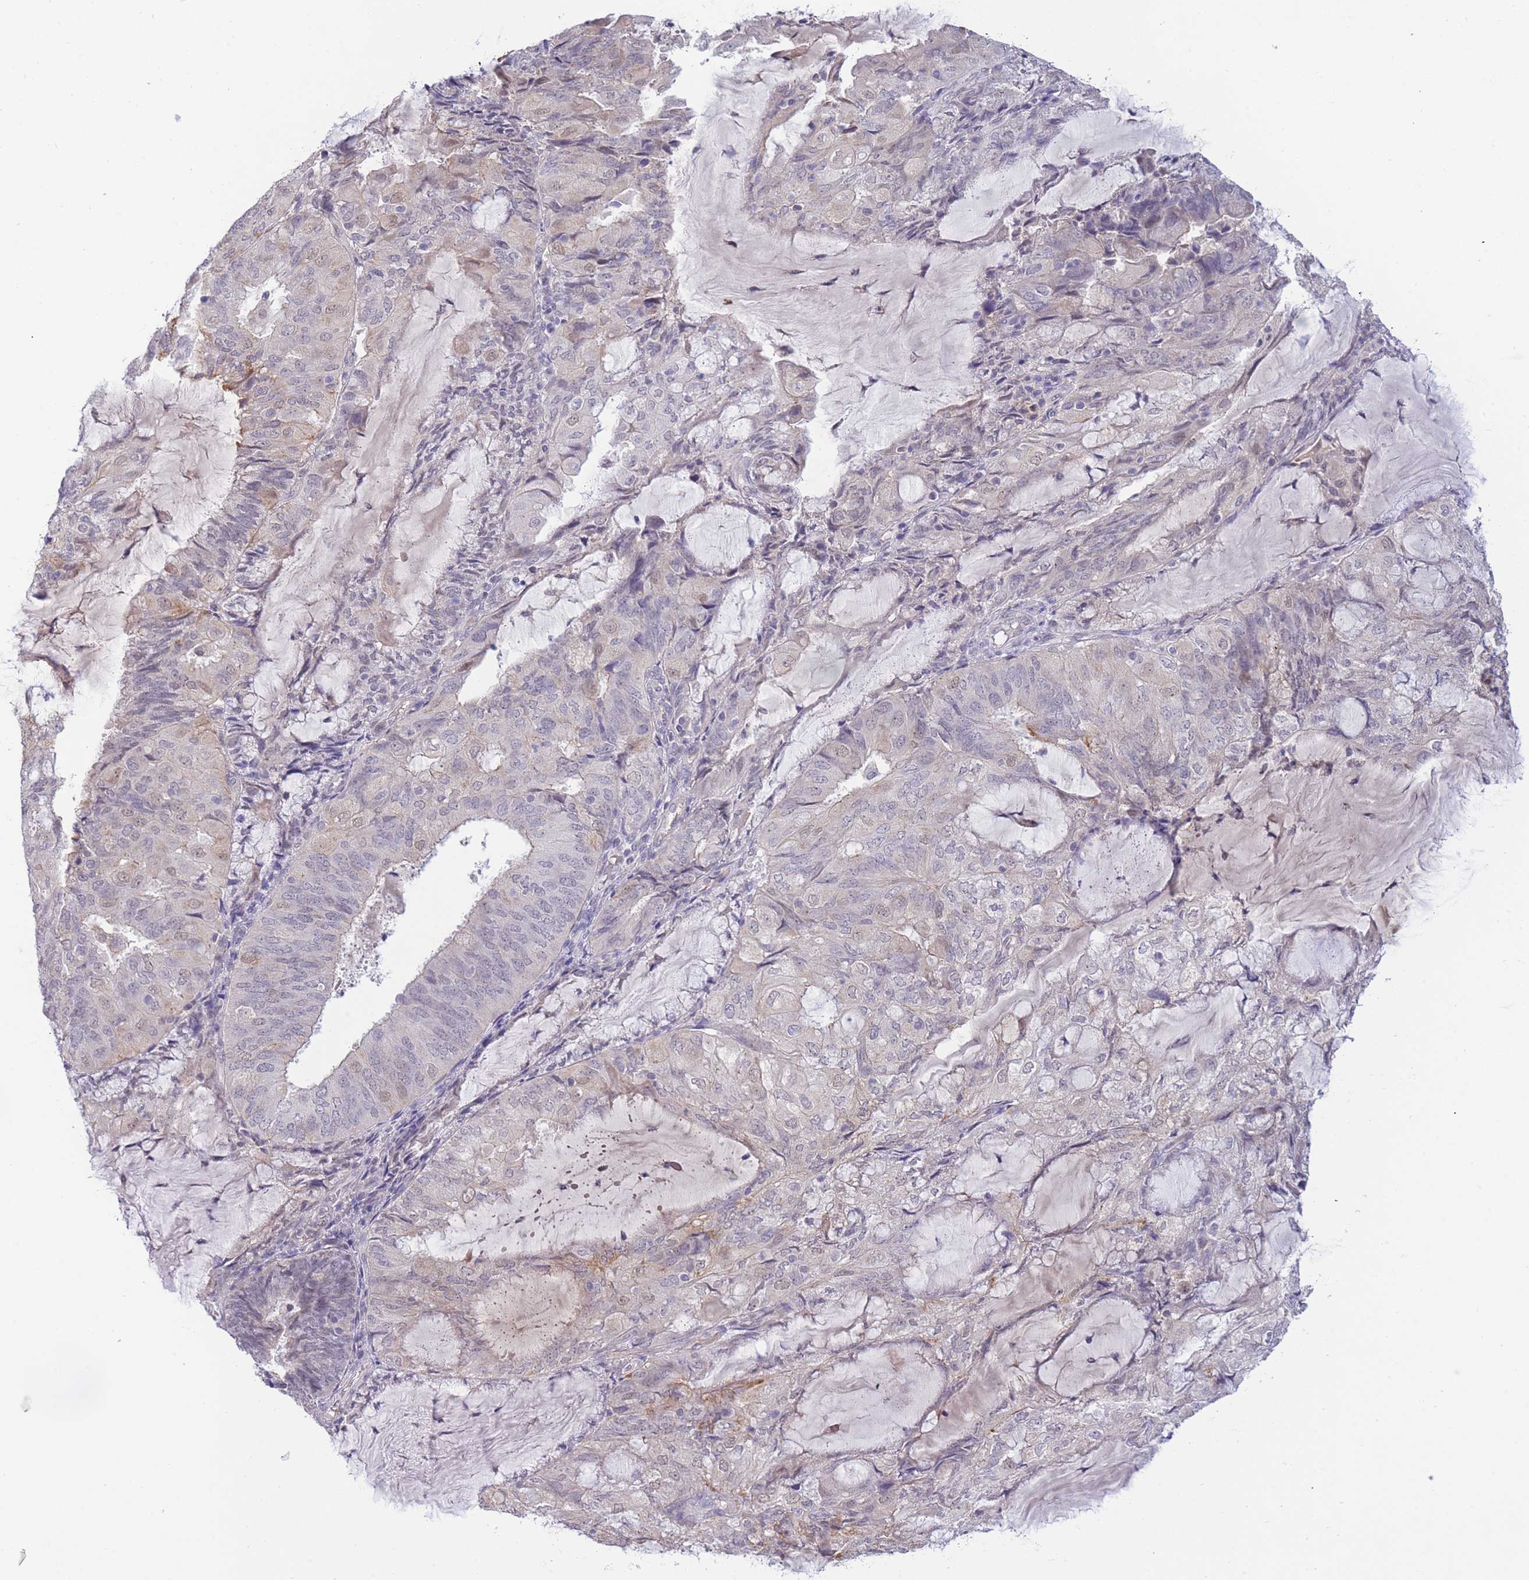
{"staining": {"intensity": "weak", "quantity": "<25%", "location": "cytoplasmic/membranous,nuclear"}, "tissue": "endometrial cancer", "cell_type": "Tumor cells", "image_type": "cancer", "snomed": [{"axis": "morphology", "description": "Adenocarcinoma, NOS"}, {"axis": "topography", "description": "Endometrium"}], "caption": "A high-resolution photomicrograph shows immunohistochemistry (IHC) staining of endometrial cancer, which reveals no significant expression in tumor cells.", "gene": "GOLGA6L25", "patient": {"sex": "female", "age": 81}}